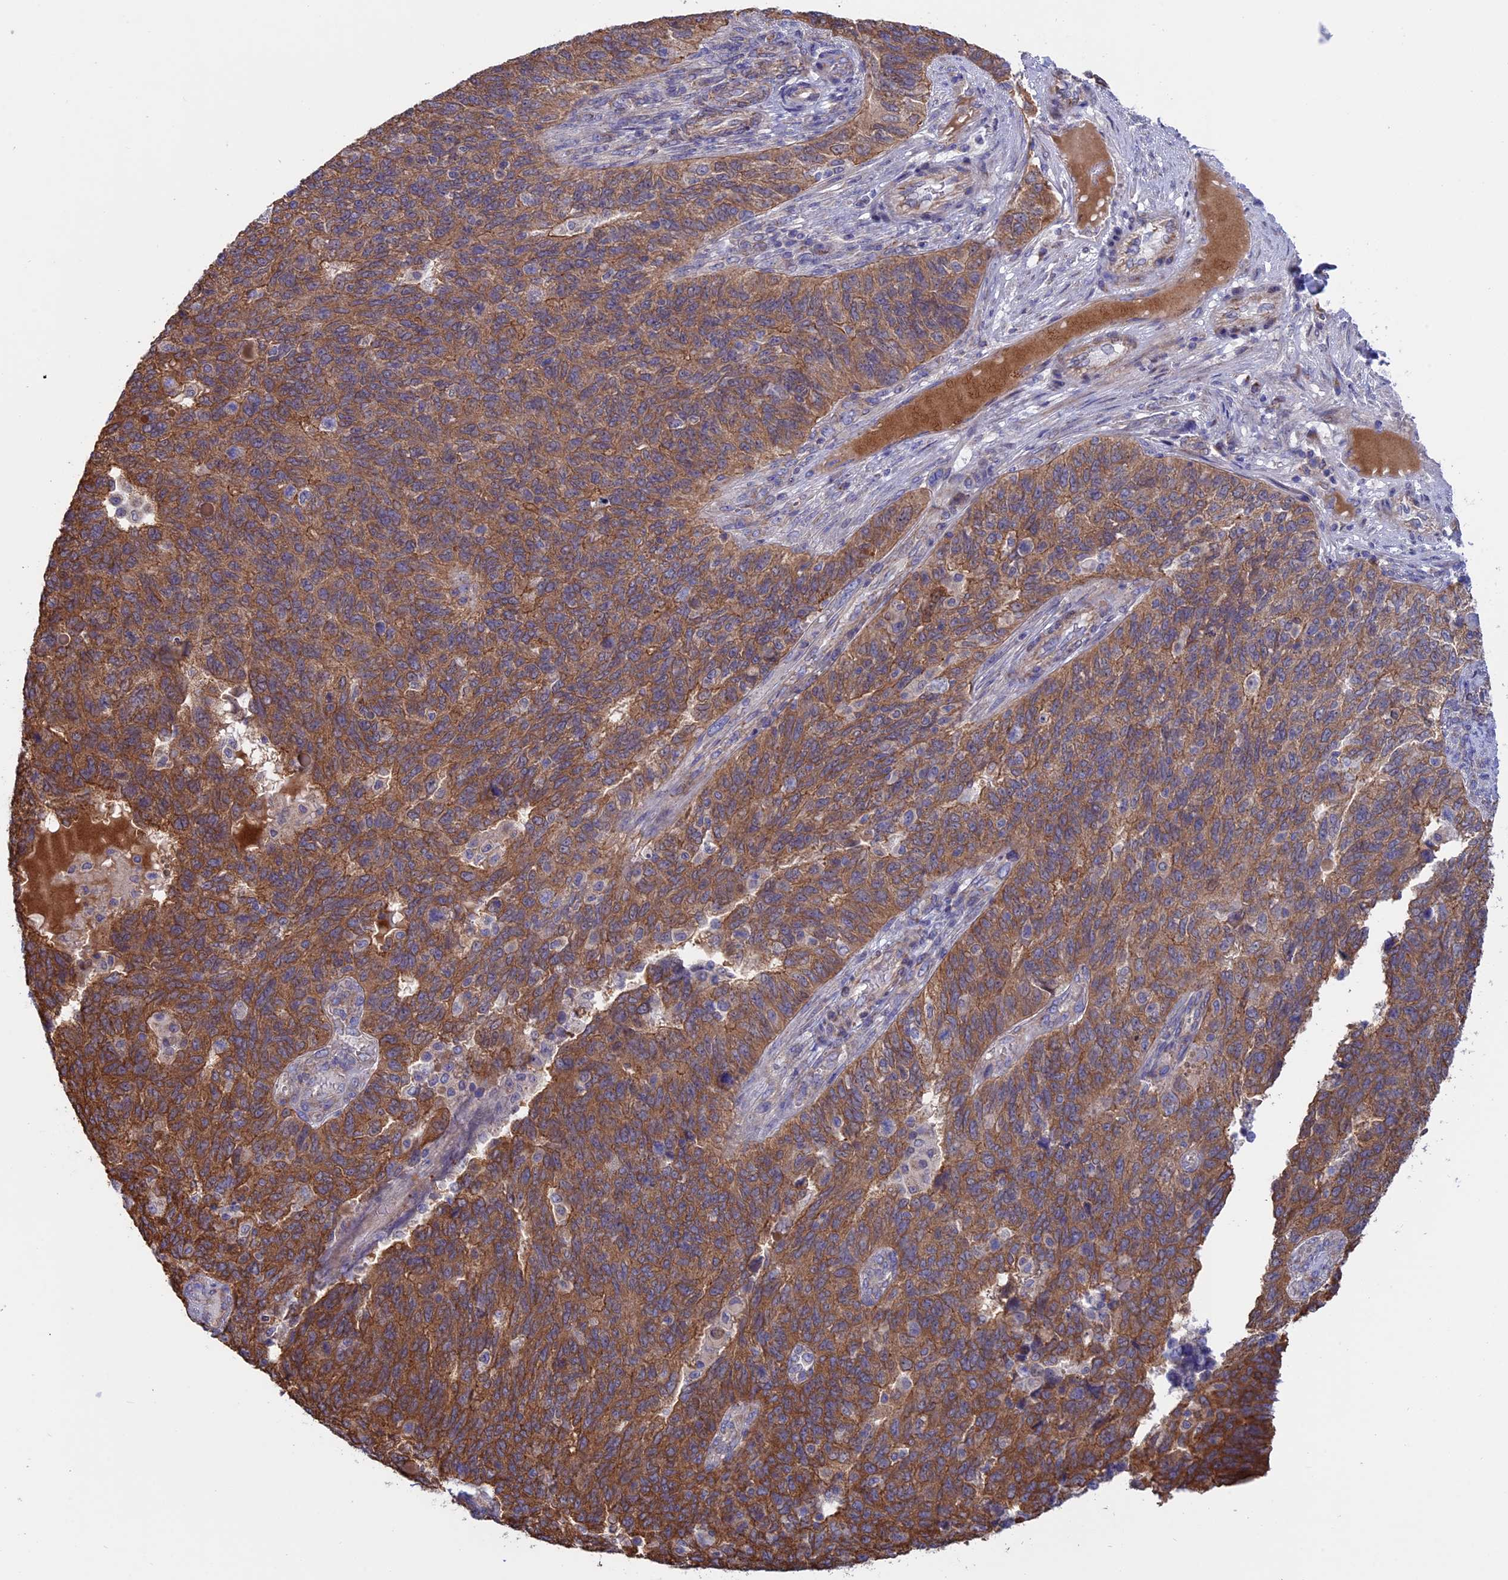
{"staining": {"intensity": "moderate", "quantity": ">75%", "location": "cytoplasmic/membranous"}, "tissue": "endometrial cancer", "cell_type": "Tumor cells", "image_type": "cancer", "snomed": [{"axis": "morphology", "description": "Adenocarcinoma, NOS"}, {"axis": "topography", "description": "Endometrium"}], "caption": "There is medium levels of moderate cytoplasmic/membranous staining in tumor cells of endometrial adenocarcinoma, as demonstrated by immunohistochemical staining (brown color).", "gene": "ETFDH", "patient": {"sex": "female", "age": 66}}